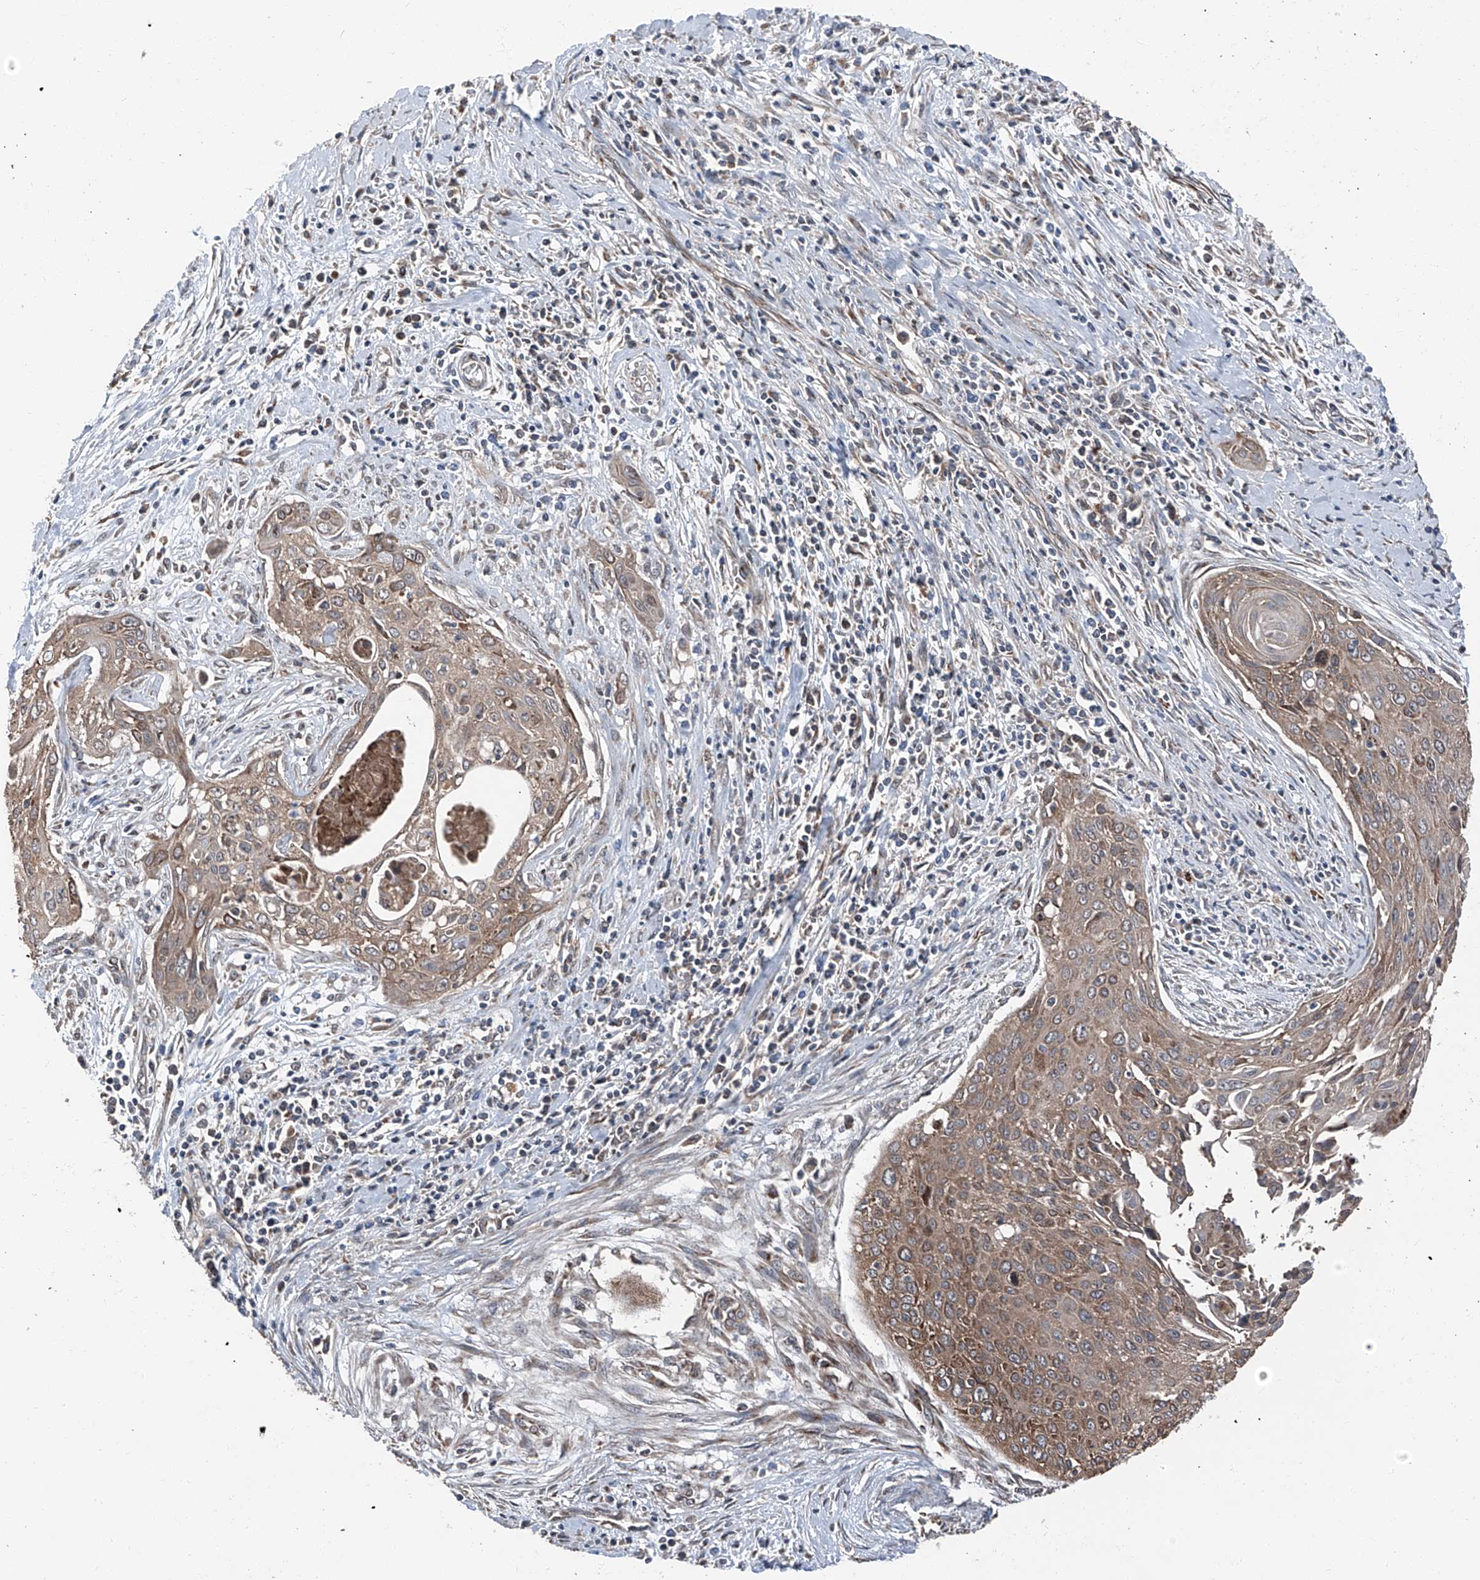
{"staining": {"intensity": "moderate", "quantity": ">75%", "location": "cytoplasmic/membranous"}, "tissue": "cervical cancer", "cell_type": "Tumor cells", "image_type": "cancer", "snomed": [{"axis": "morphology", "description": "Squamous cell carcinoma, NOS"}, {"axis": "topography", "description": "Cervix"}], "caption": "Protein staining of cervical cancer tissue displays moderate cytoplasmic/membranous expression in approximately >75% of tumor cells. (DAB IHC, brown staining for protein, blue staining for nuclei).", "gene": "LIMK1", "patient": {"sex": "female", "age": 55}}